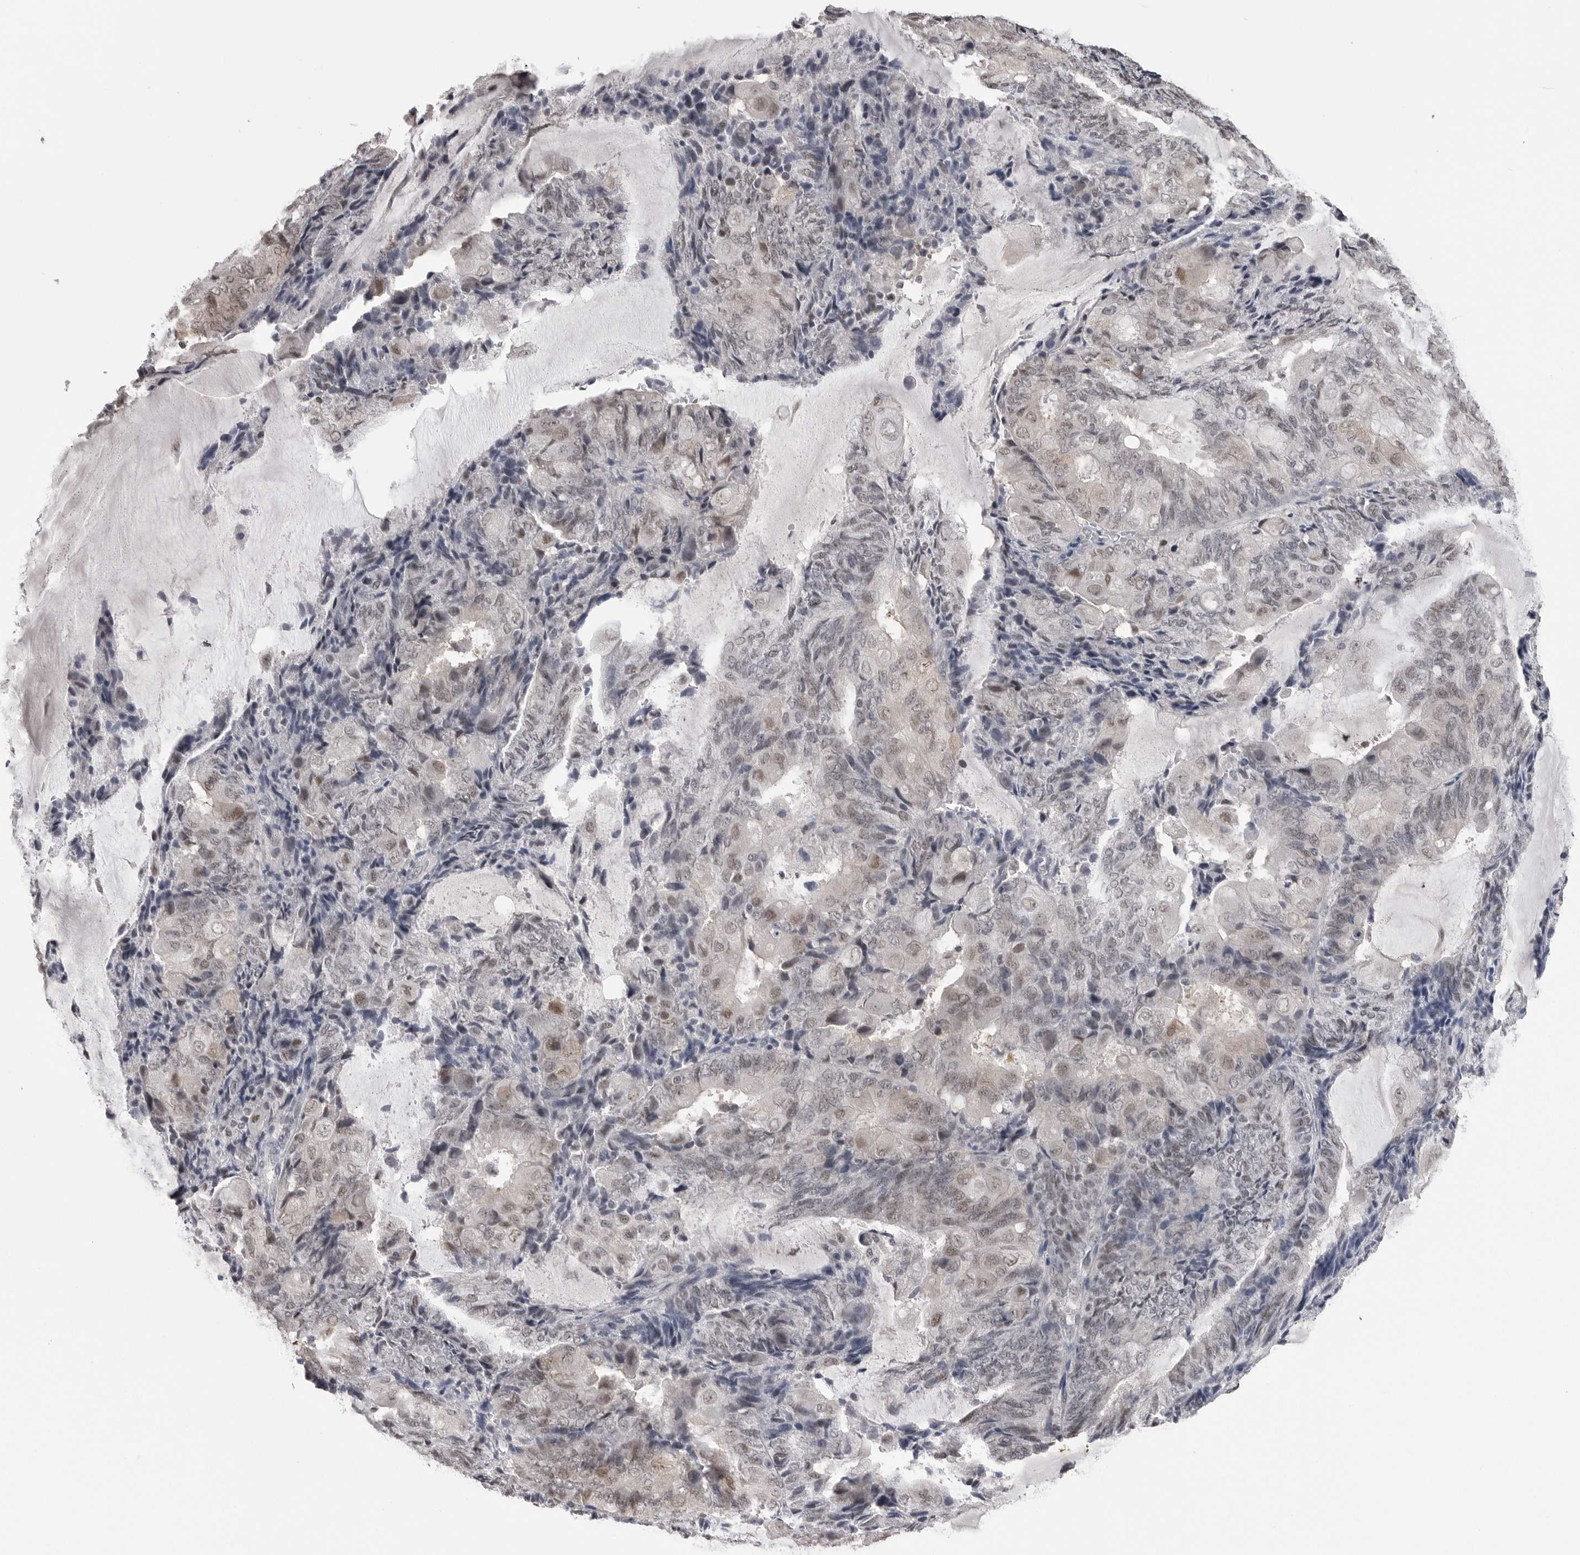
{"staining": {"intensity": "weak", "quantity": "<25%", "location": "nuclear"}, "tissue": "endometrial cancer", "cell_type": "Tumor cells", "image_type": "cancer", "snomed": [{"axis": "morphology", "description": "Adenocarcinoma, NOS"}, {"axis": "topography", "description": "Endometrium"}], "caption": "Immunohistochemistry of endometrial cancer reveals no expression in tumor cells. (DAB IHC with hematoxylin counter stain).", "gene": "DLG2", "patient": {"sex": "female", "age": 81}}